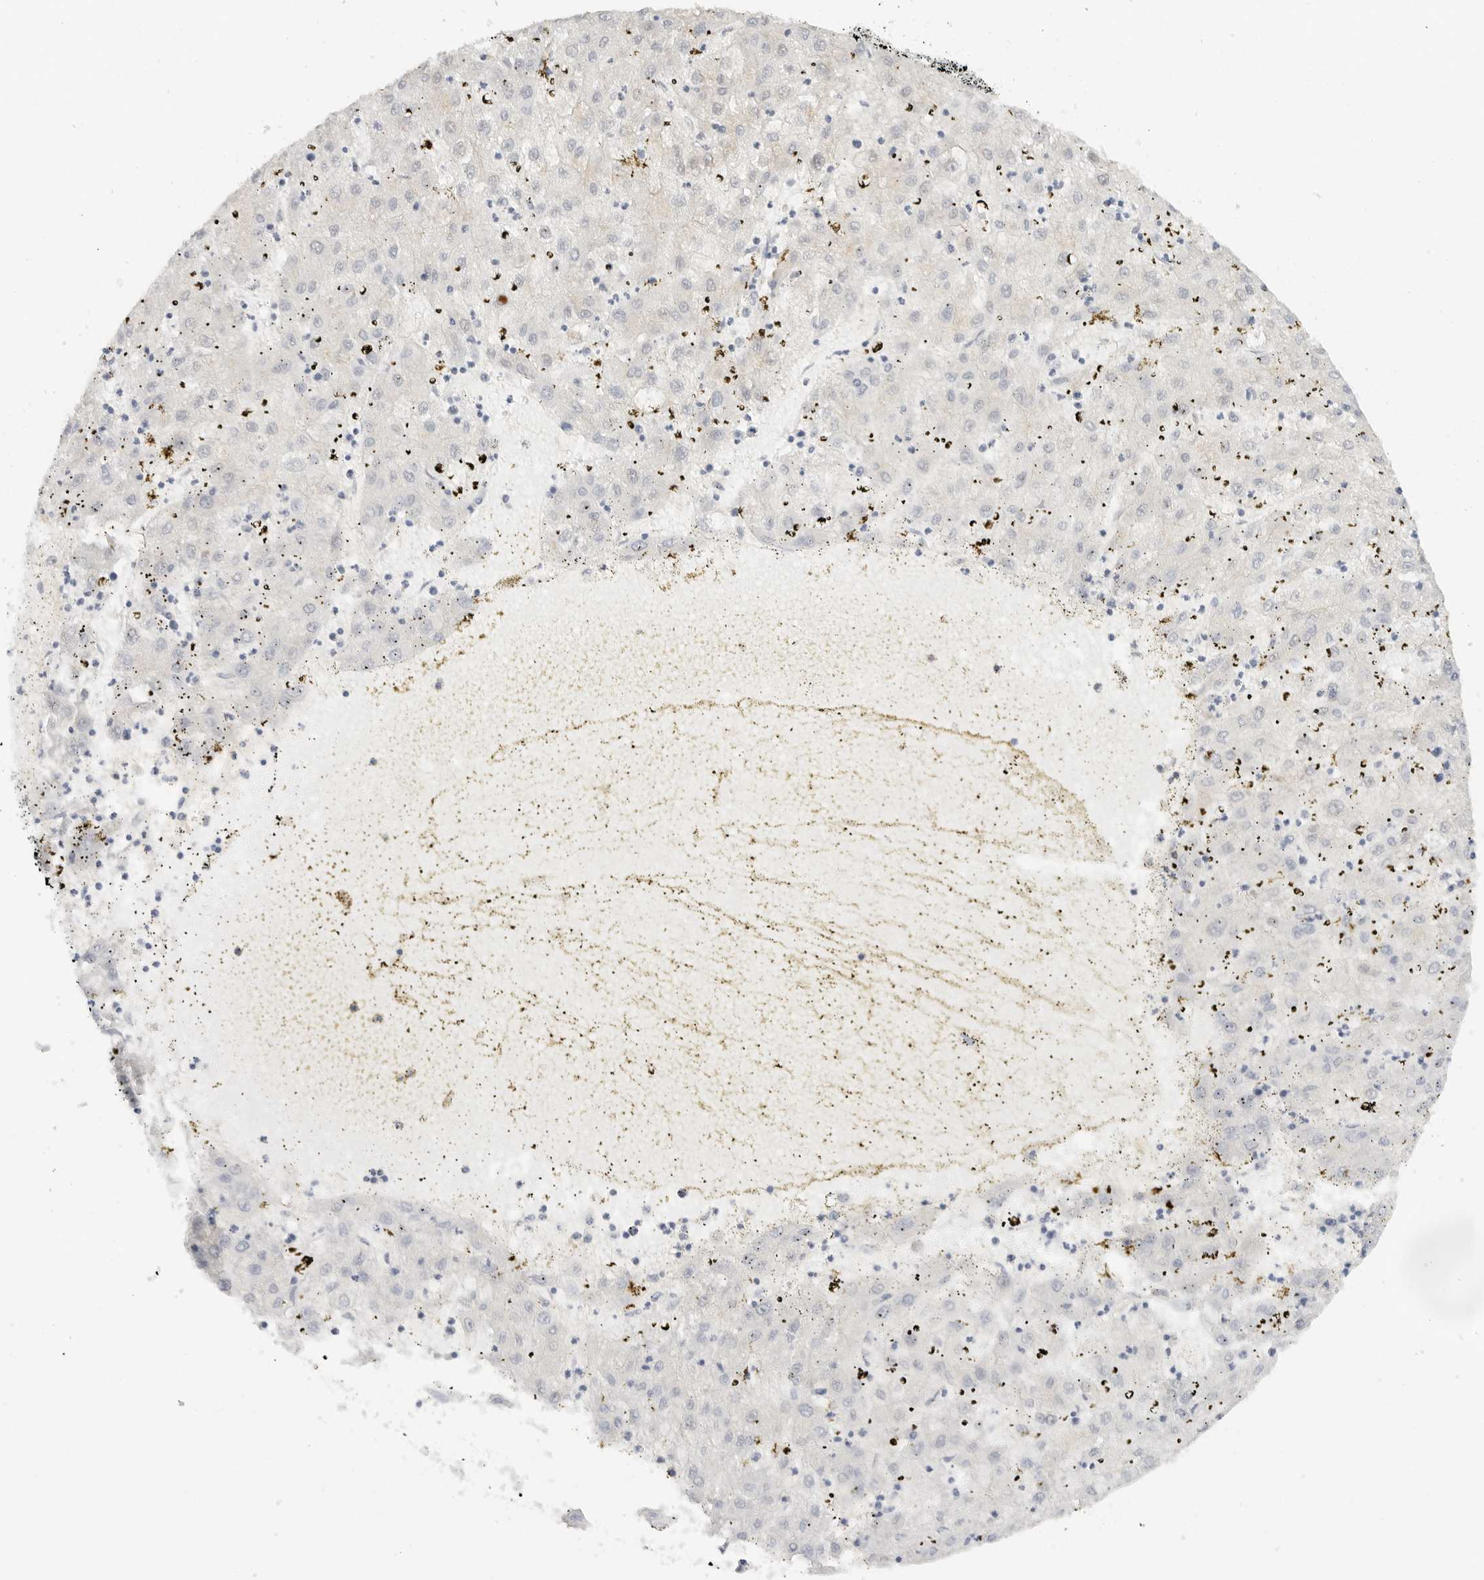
{"staining": {"intensity": "negative", "quantity": "none", "location": "none"}, "tissue": "liver cancer", "cell_type": "Tumor cells", "image_type": "cancer", "snomed": [{"axis": "morphology", "description": "Carcinoma, Hepatocellular, NOS"}, {"axis": "topography", "description": "Liver"}], "caption": "Histopathology image shows no protein expression in tumor cells of liver hepatocellular carcinoma tissue. (DAB (3,3'-diaminobenzidine) immunohistochemistry with hematoxylin counter stain).", "gene": "PCDH19", "patient": {"sex": "male", "age": 72}}